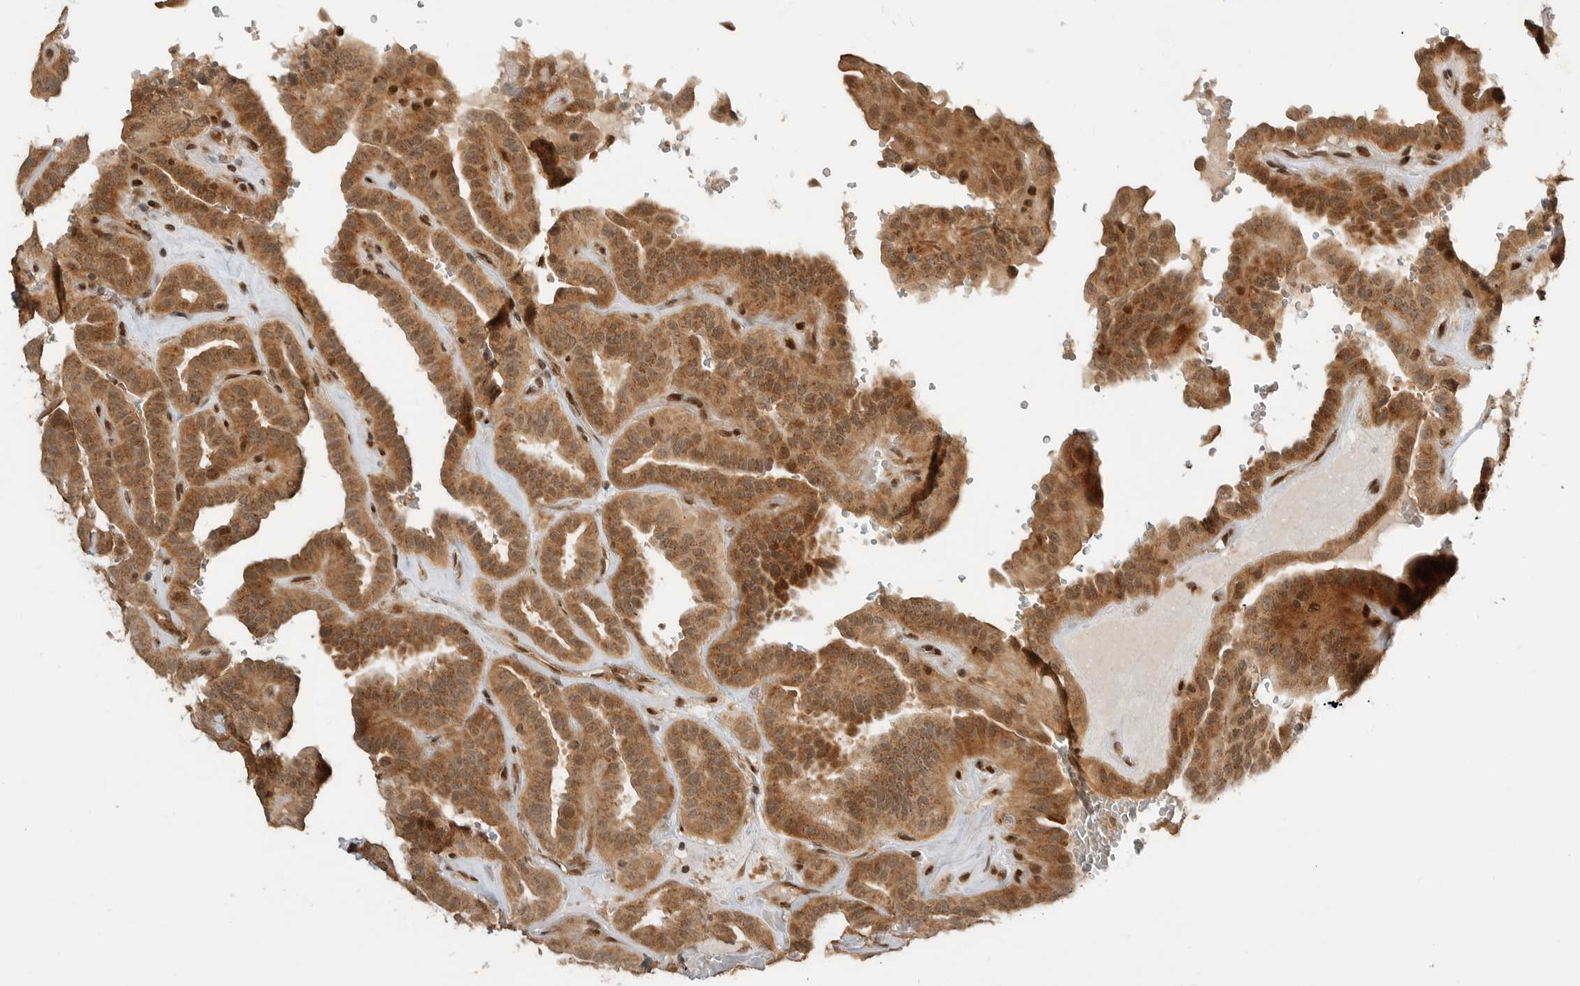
{"staining": {"intensity": "moderate", "quantity": ">75%", "location": "cytoplasmic/membranous"}, "tissue": "thyroid cancer", "cell_type": "Tumor cells", "image_type": "cancer", "snomed": [{"axis": "morphology", "description": "Papillary adenocarcinoma, NOS"}, {"axis": "topography", "description": "Thyroid gland"}], "caption": "Papillary adenocarcinoma (thyroid) was stained to show a protein in brown. There is medium levels of moderate cytoplasmic/membranous expression in about >75% of tumor cells.", "gene": "ALKAL1", "patient": {"sex": "male", "age": 77}}